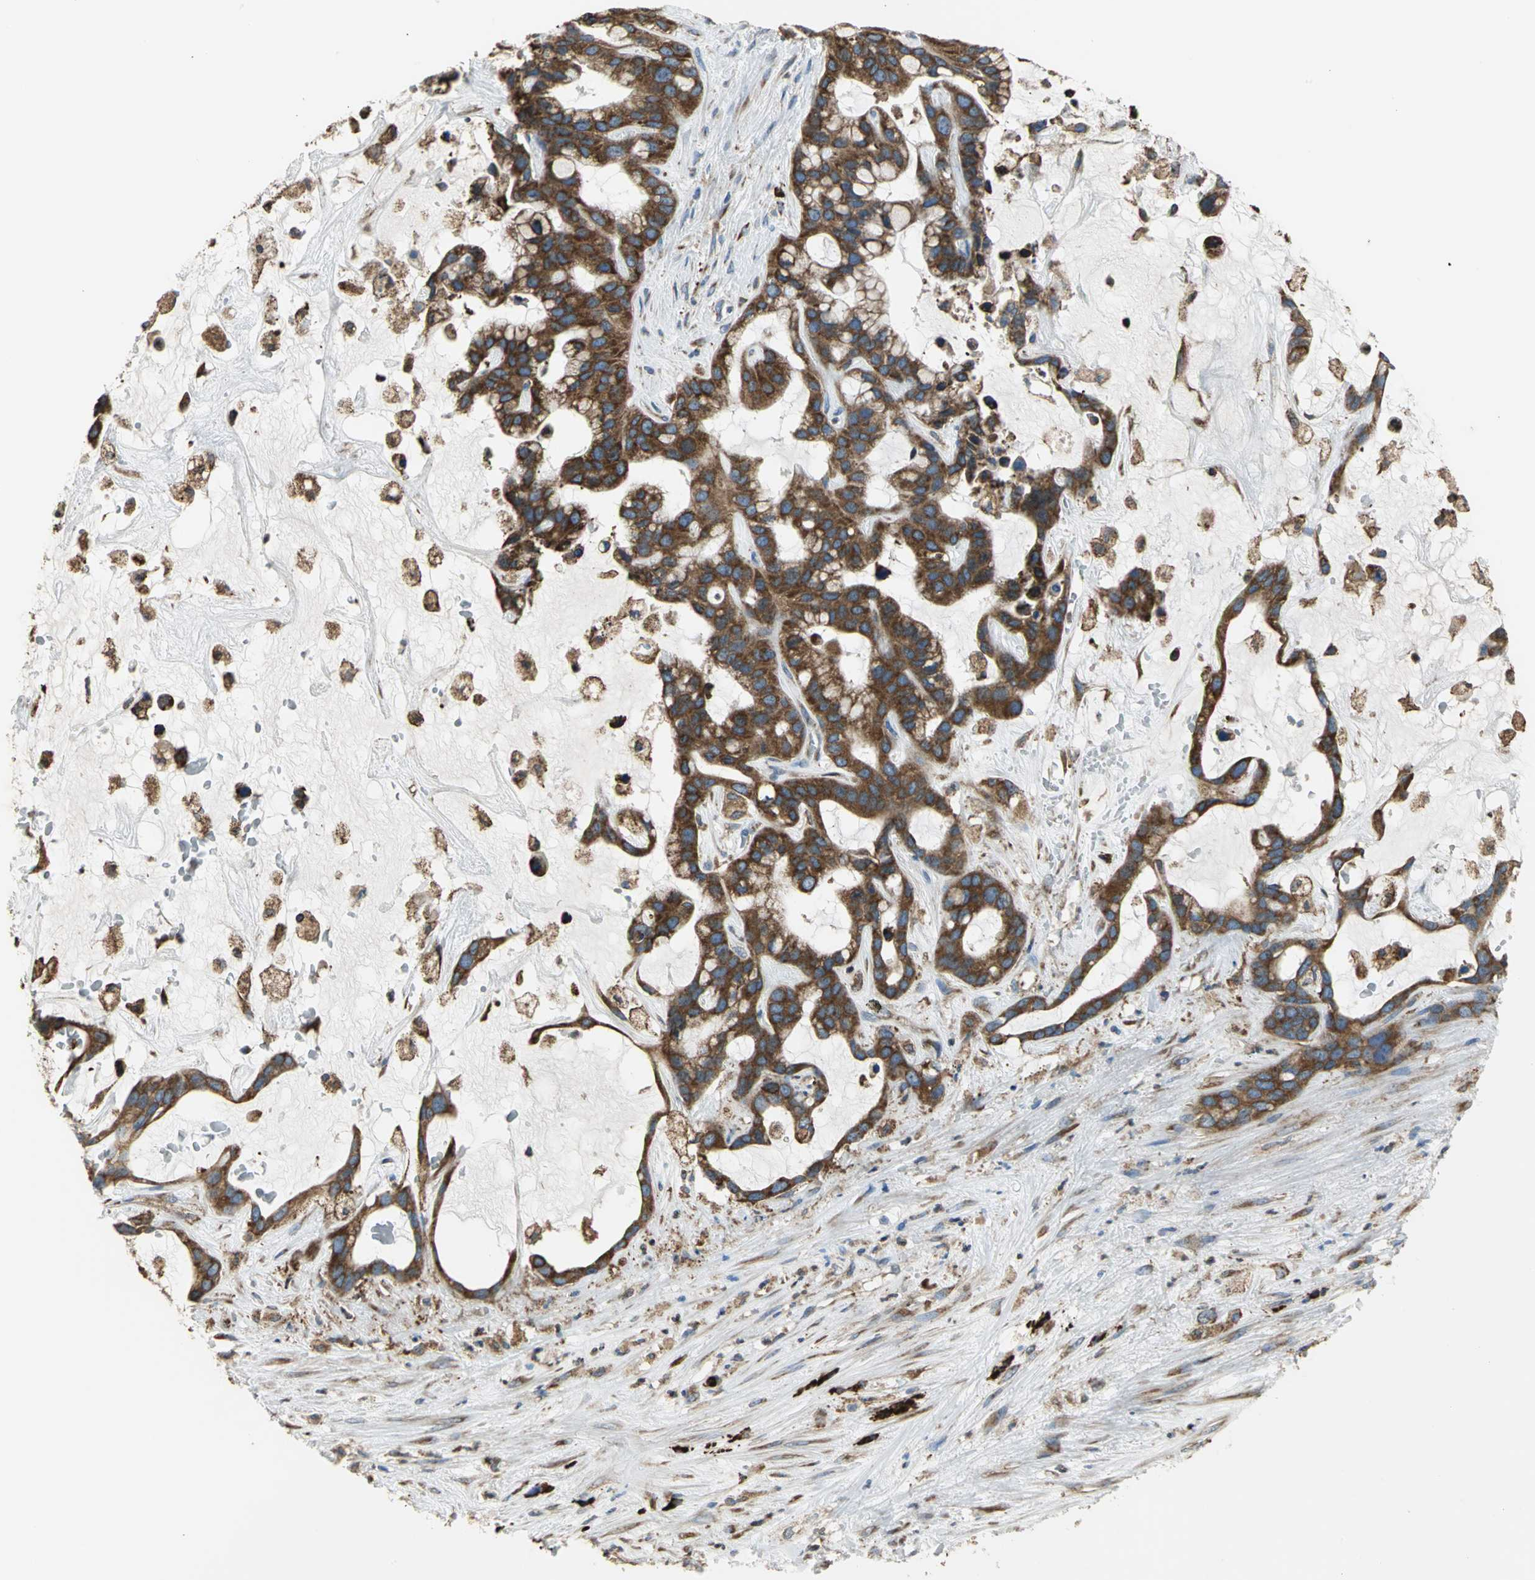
{"staining": {"intensity": "strong", "quantity": ">75%", "location": "cytoplasmic/membranous"}, "tissue": "liver cancer", "cell_type": "Tumor cells", "image_type": "cancer", "snomed": [{"axis": "morphology", "description": "Cholangiocarcinoma"}, {"axis": "topography", "description": "Liver"}], "caption": "IHC of liver cancer shows high levels of strong cytoplasmic/membranous staining in approximately >75% of tumor cells.", "gene": "SDF2L1", "patient": {"sex": "female", "age": 65}}